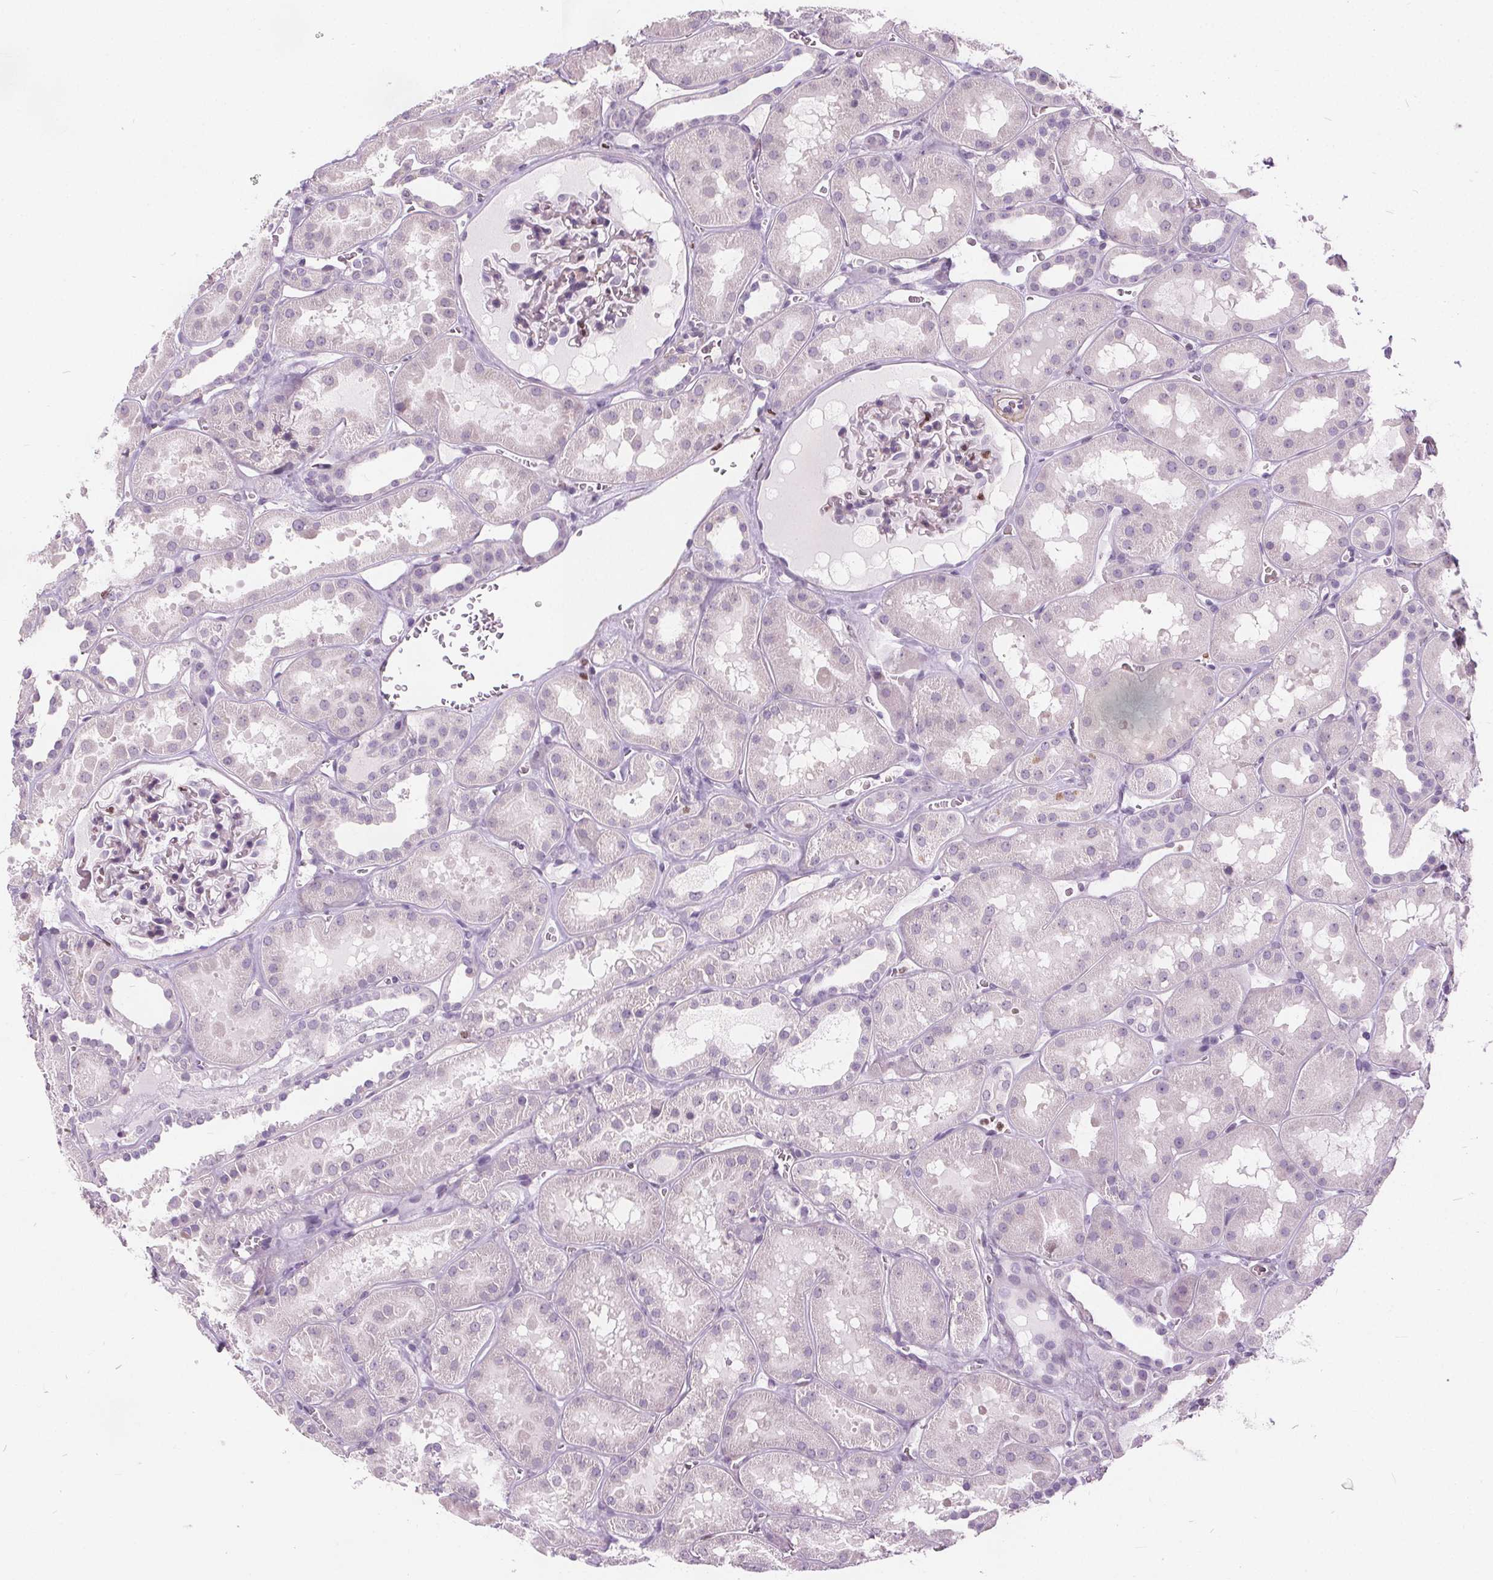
{"staining": {"intensity": "moderate", "quantity": "<25%", "location": "nuclear"}, "tissue": "kidney", "cell_type": "Cells in glomeruli", "image_type": "normal", "snomed": [{"axis": "morphology", "description": "Normal tissue, NOS"}, {"axis": "topography", "description": "Kidney"}], "caption": "Protein expression analysis of unremarkable human kidney reveals moderate nuclear staining in approximately <25% of cells in glomeruli.", "gene": "ISLR2", "patient": {"sex": "female", "age": 41}}